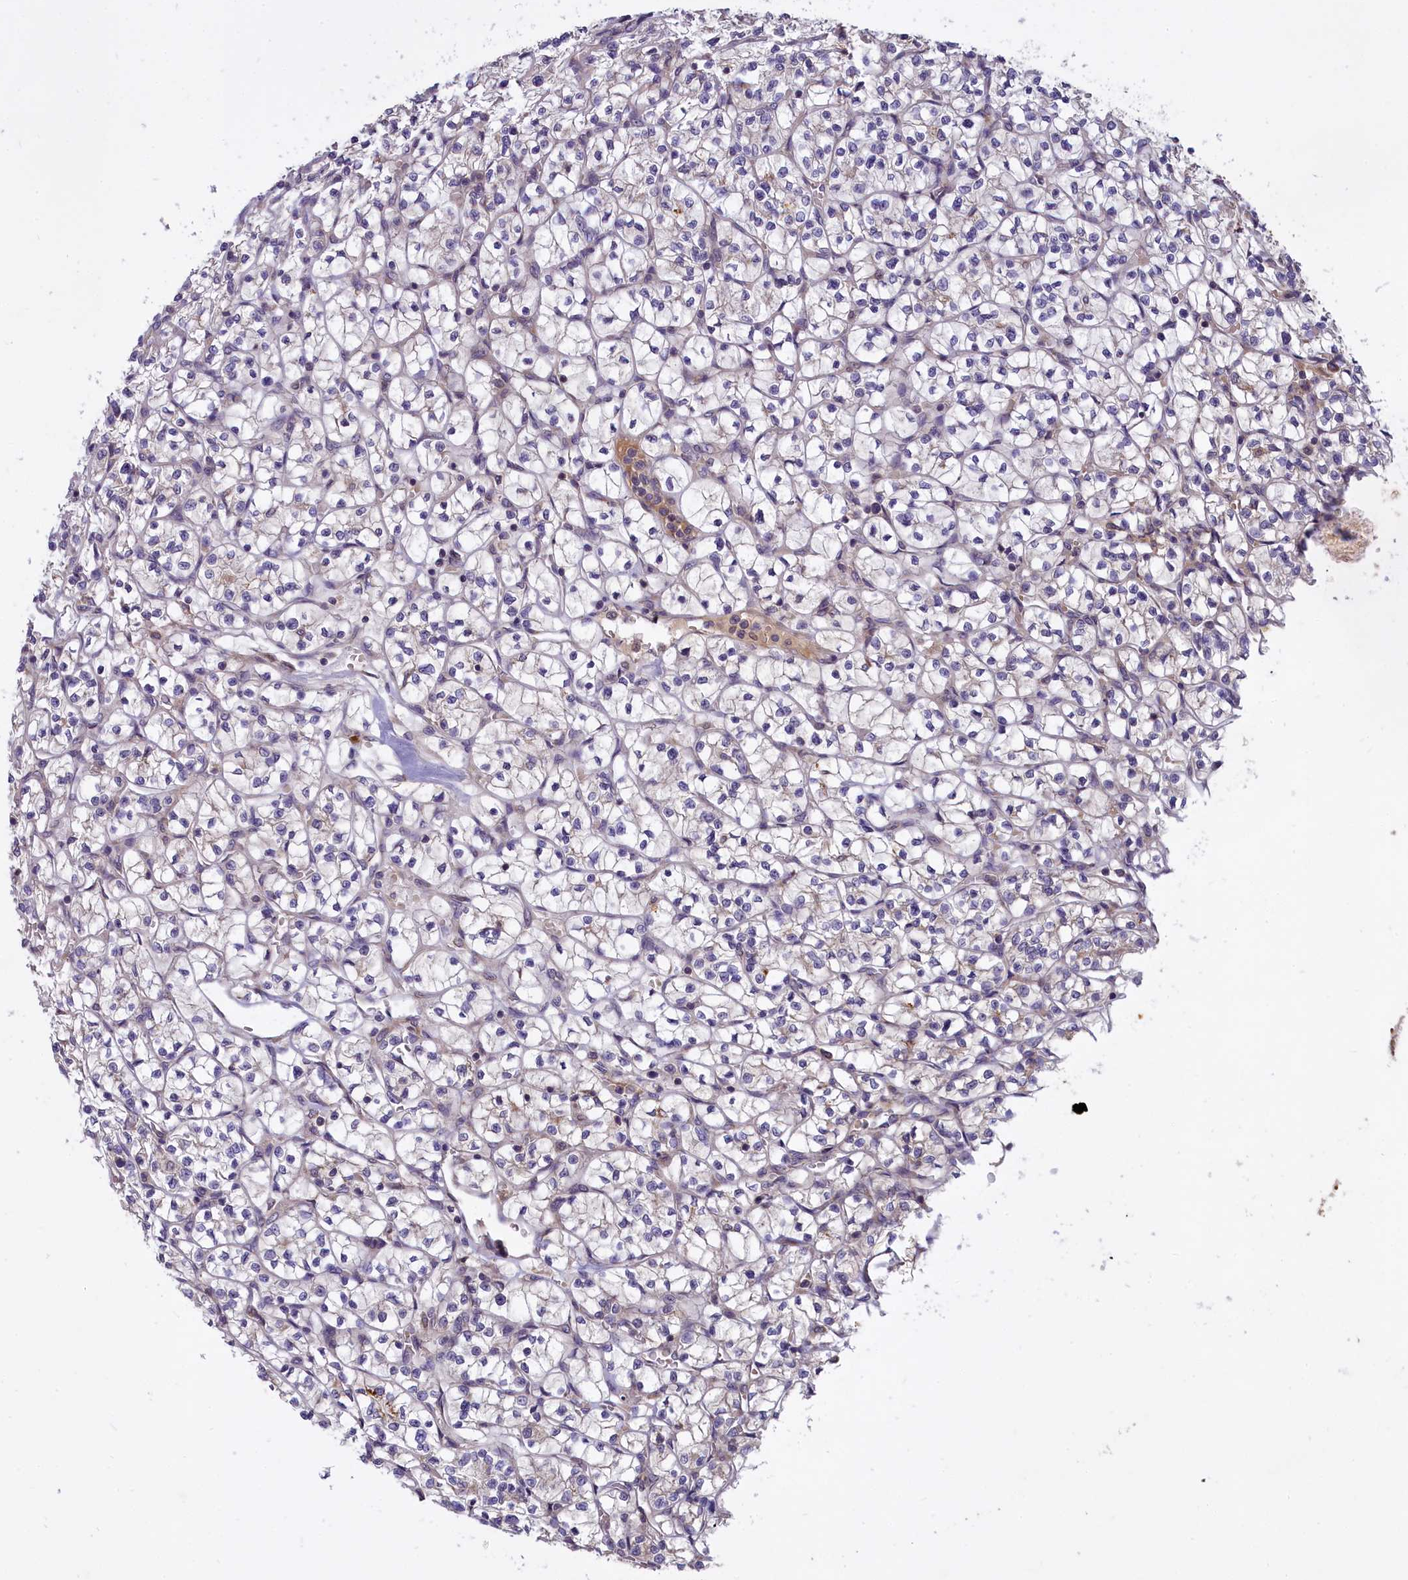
{"staining": {"intensity": "negative", "quantity": "none", "location": "none"}, "tissue": "renal cancer", "cell_type": "Tumor cells", "image_type": "cancer", "snomed": [{"axis": "morphology", "description": "Adenocarcinoma, NOS"}, {"axis": "topography", "description": "Kidney"}], "caption": "Immunohistochemical staining of renal cancer demonstrates no significant positivity in tumor cells.", "gene": "MEMO1", "patient": {"sex": "female", "age": 64}}